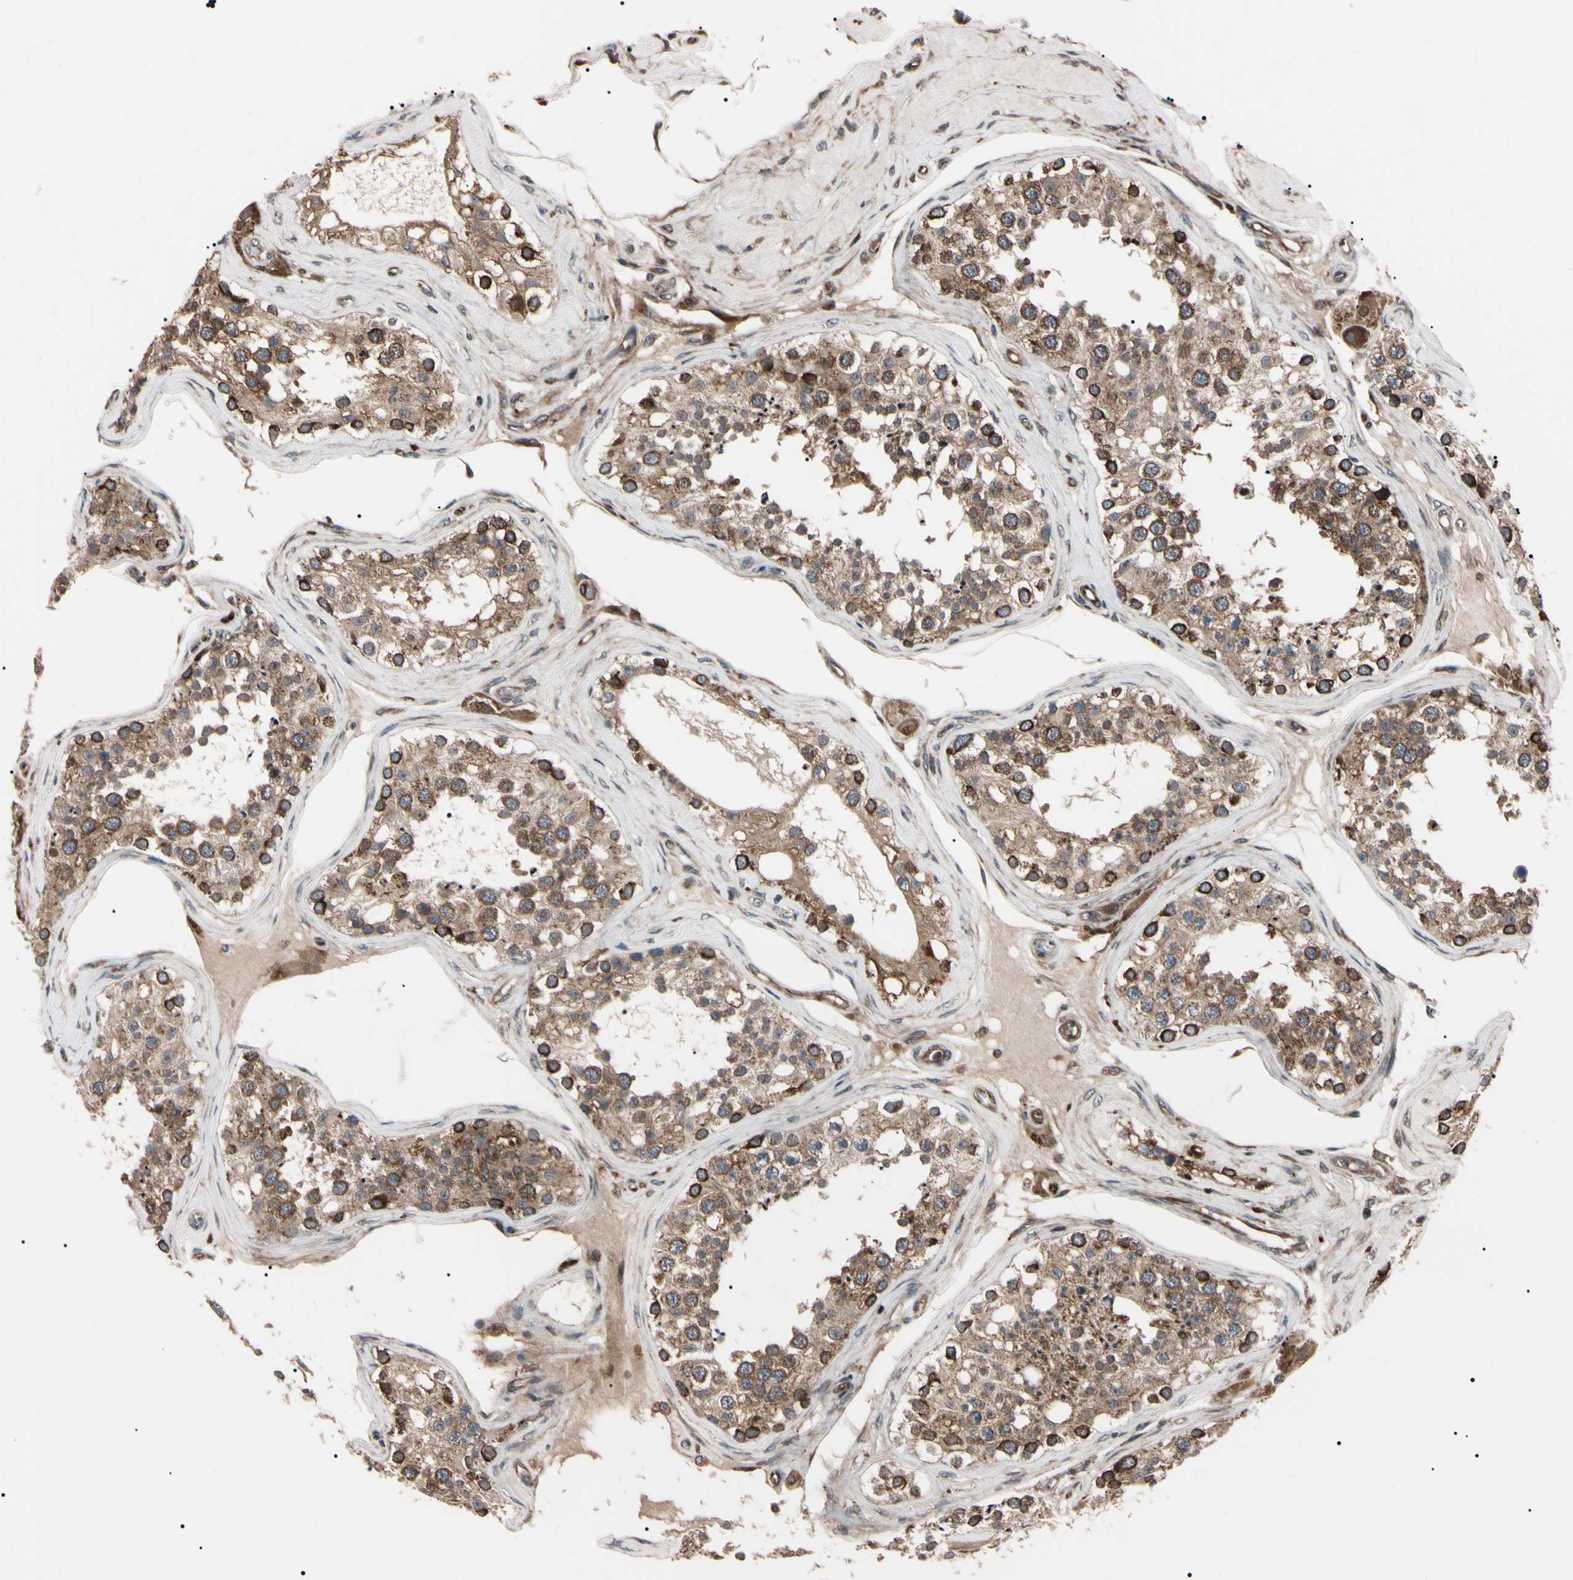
{"staining": {"intensity": "strong", "quantity": ">75%", "location": "cytoplasmic/membranous"}, "tissue": "testis", "cell_type": "Cells in seminiferous ducts", "image_type": "normal", "snomed": [{"axis": "morphology", "description": "Normal tissue, NOS"}, {"axis": "topography", "description": "Testis"}], "caption": "IHC of unremarkable human testis shows high levels of strong cytoplasmic/membranous expression in approximately >75% of cells in seminiferous ducts. (Brightfield microscopy of DAB IHC at high magnification).", "gene": "GUCY1B1", "patient": {"sex": "male", "age": 68}}